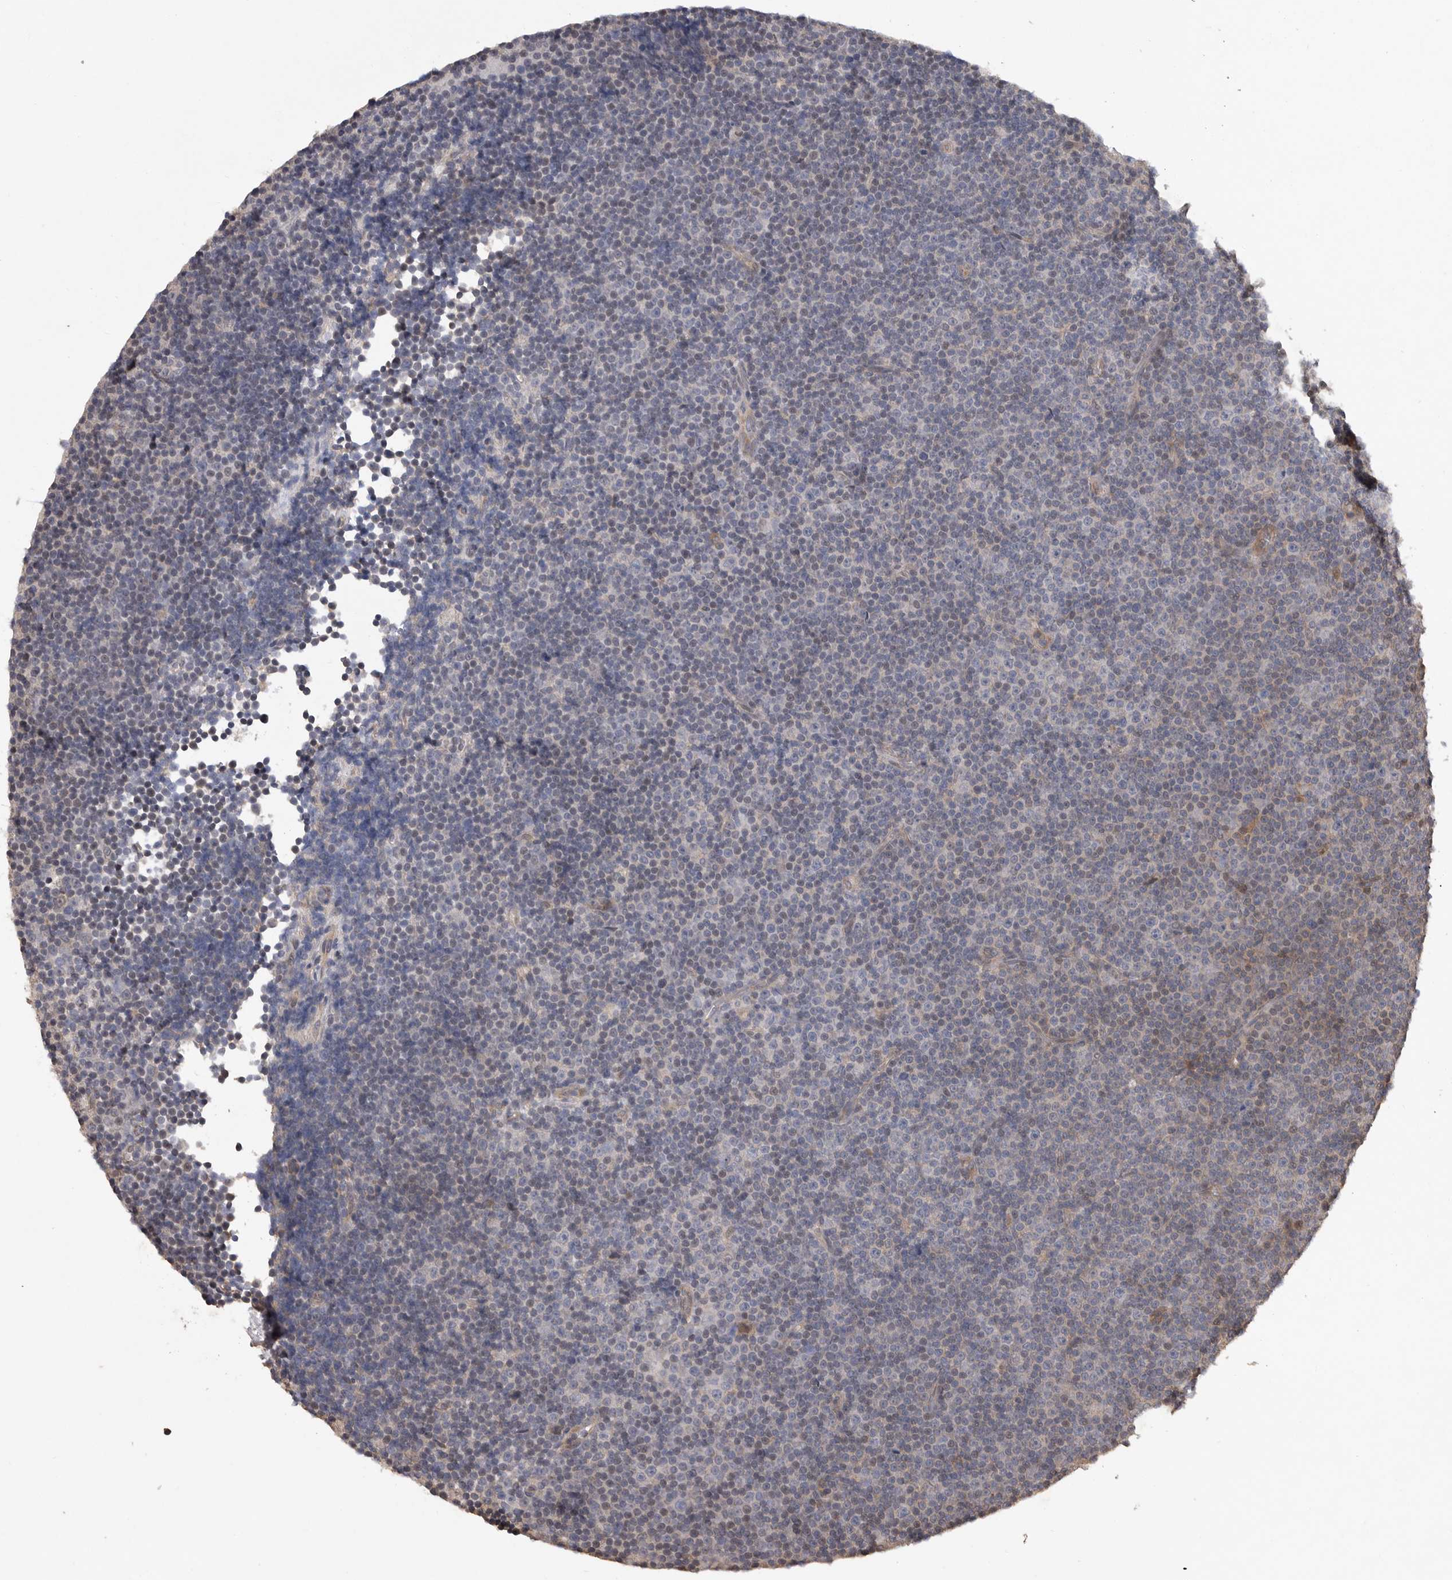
{"staining": {"intensity": "negative", "quantity": "none", "location": "none"}, "tissue": "lymphoma", "cell_type": "Tumor cells", "image_type": "cancer", "snomed": [{"axis": "morphology", "description": "Malignant lymphoma, non-Hodgkin's type, Low grade"}, {"axis": "topography", "description": "Lymph node"}], "caption": "Tumor cells are negative for brown protein staining in low-grade malignant lymphoma, non-Hodgkin's type.", "gene": "EDEM3", "patient": {"sex": "female", "age": 67}}